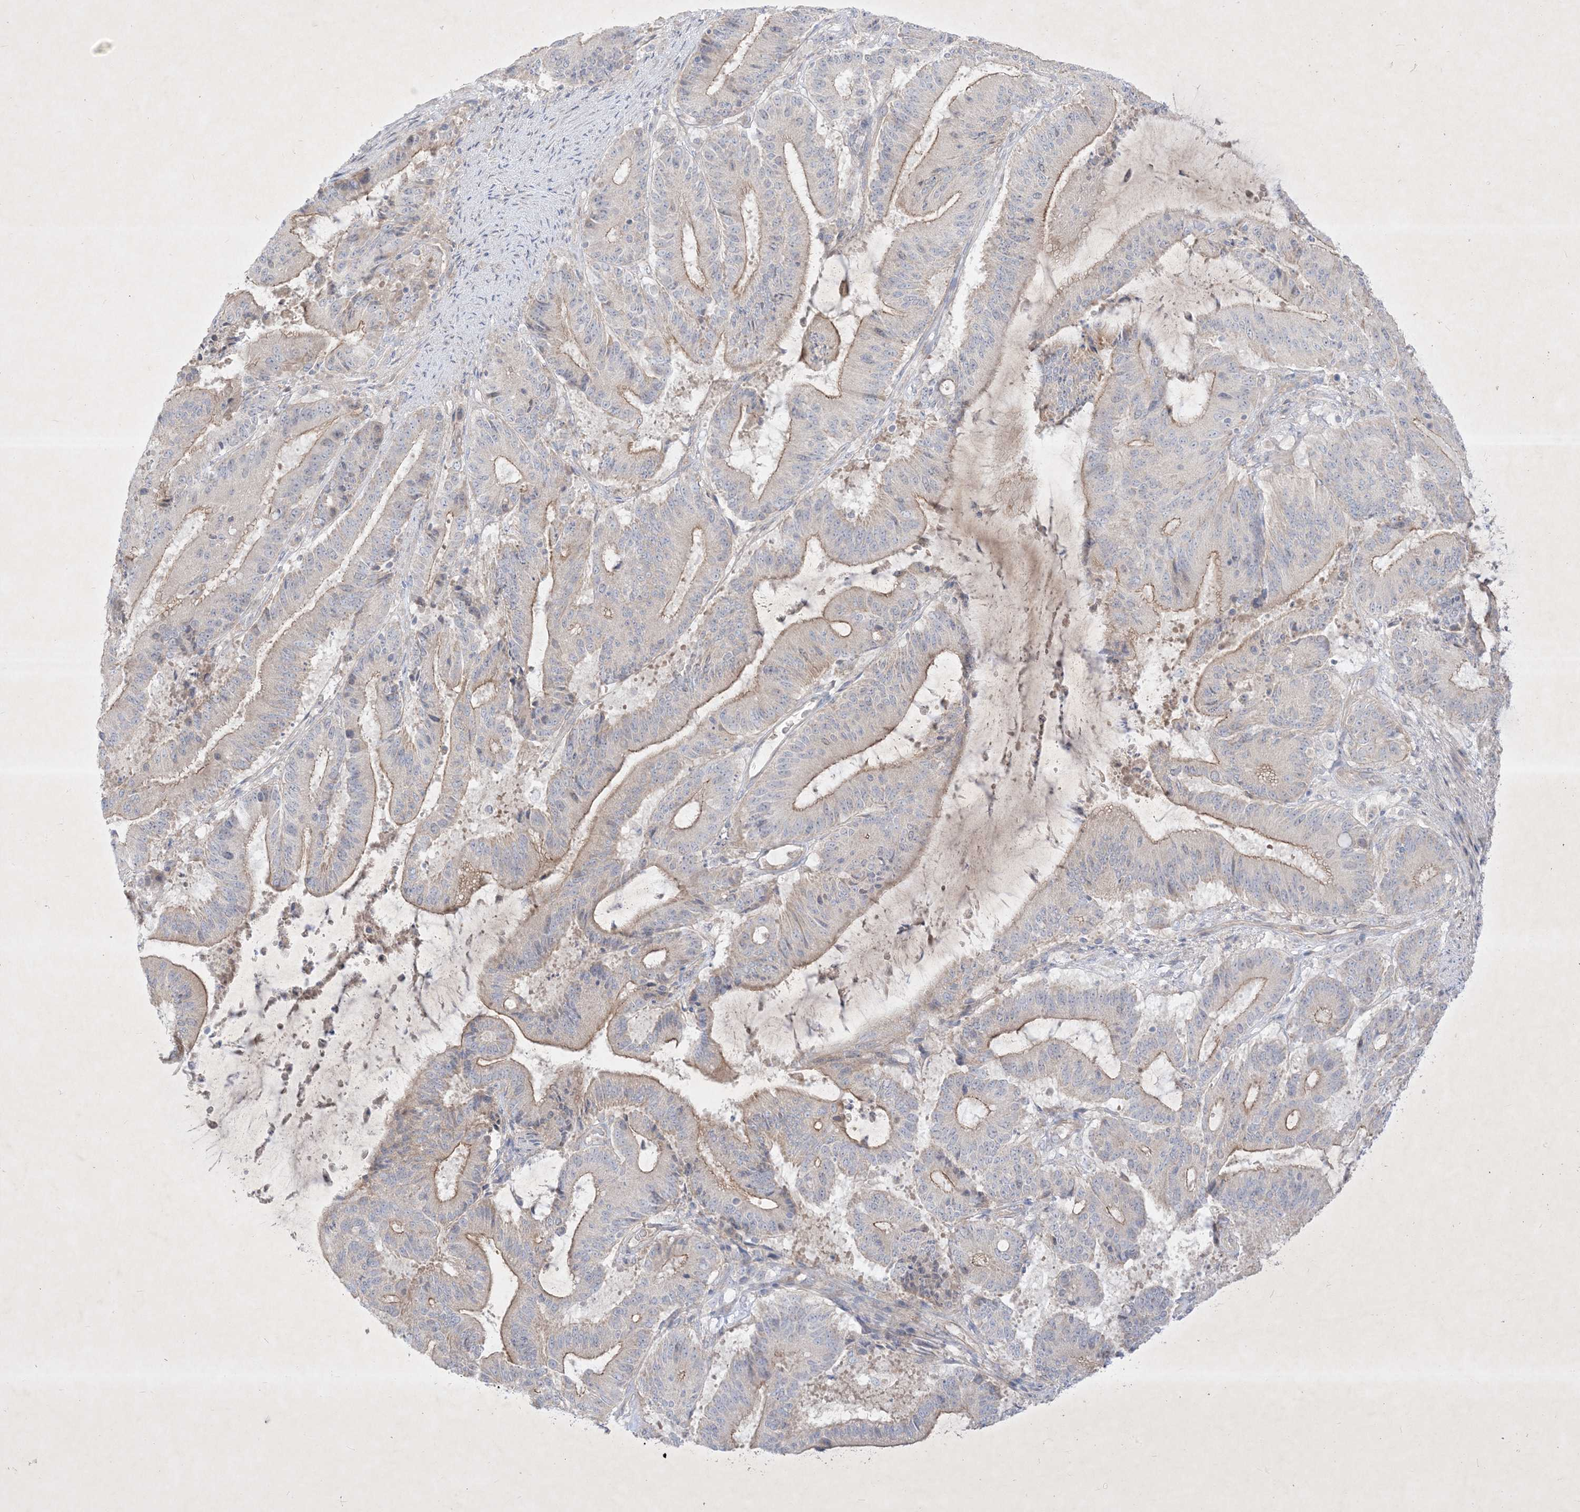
{"staining": {"intensity": "moderate", "quantity": "<25%", "location": "cytoplasmic/membranous"}, "tissue": "liver cancer", "cell_type": "Tumor cells", "image_type": "cancer", "snomed": [{"axis": "morphology", "description": "Normal tissue, NOS"}, {"axis": "morphology", "description": "Cholangiocarcinoma"}, {"axis": "topography", "description": "Liver"}, {"axis": "topography", "description": "Peripheral nerve tissue"}], "caption": "Immunohistochemistry of human liver cancer (cholangiocarcinoma) reveals low levels of moderate cytoplasmic/membranous expression in about <25% of tumor cells. (IHC, brightfield microscopy, high magnification).", "gene": "PLEKHA3", "patient": {"sex": "female", "age": 73}}